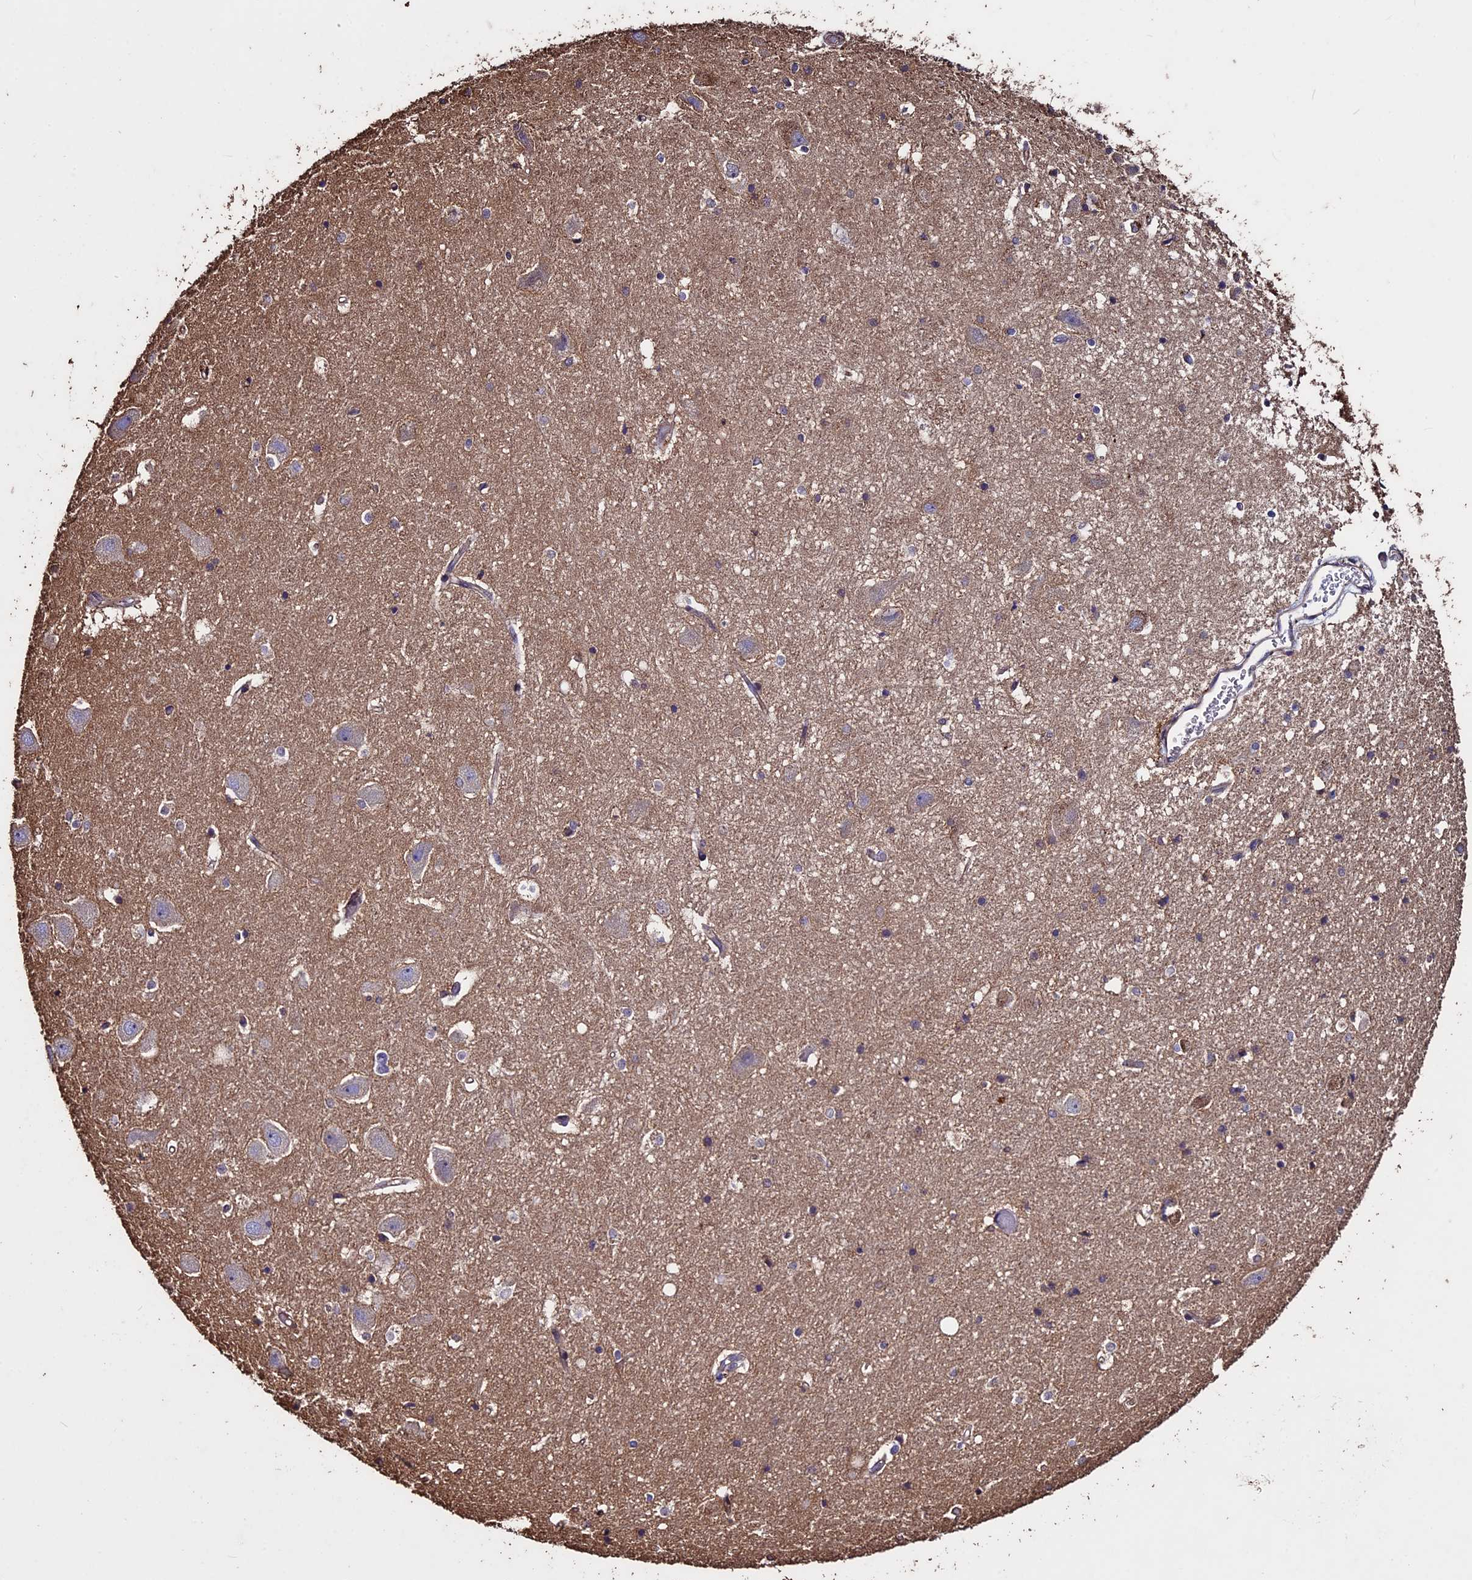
{"staining": {"intensity": "weak", "quantity": "<25%", "location": "cytoplasmic/membranous"}, "tissue": "hippocampus", "cell_type": "Glial cells", "image_type": "normal", "snomed": [{"axis": "morphology", "description": "Normal tissue, NOS"}, {"axis": "topography", "description": "Hippocampus"}], "caption": "Immunohistochemistry (IHC) of normal human hippocampus demonstrates no expression in glial cells.", "gene": "USB1", "patient": {"sex": "female", "age": 52}}